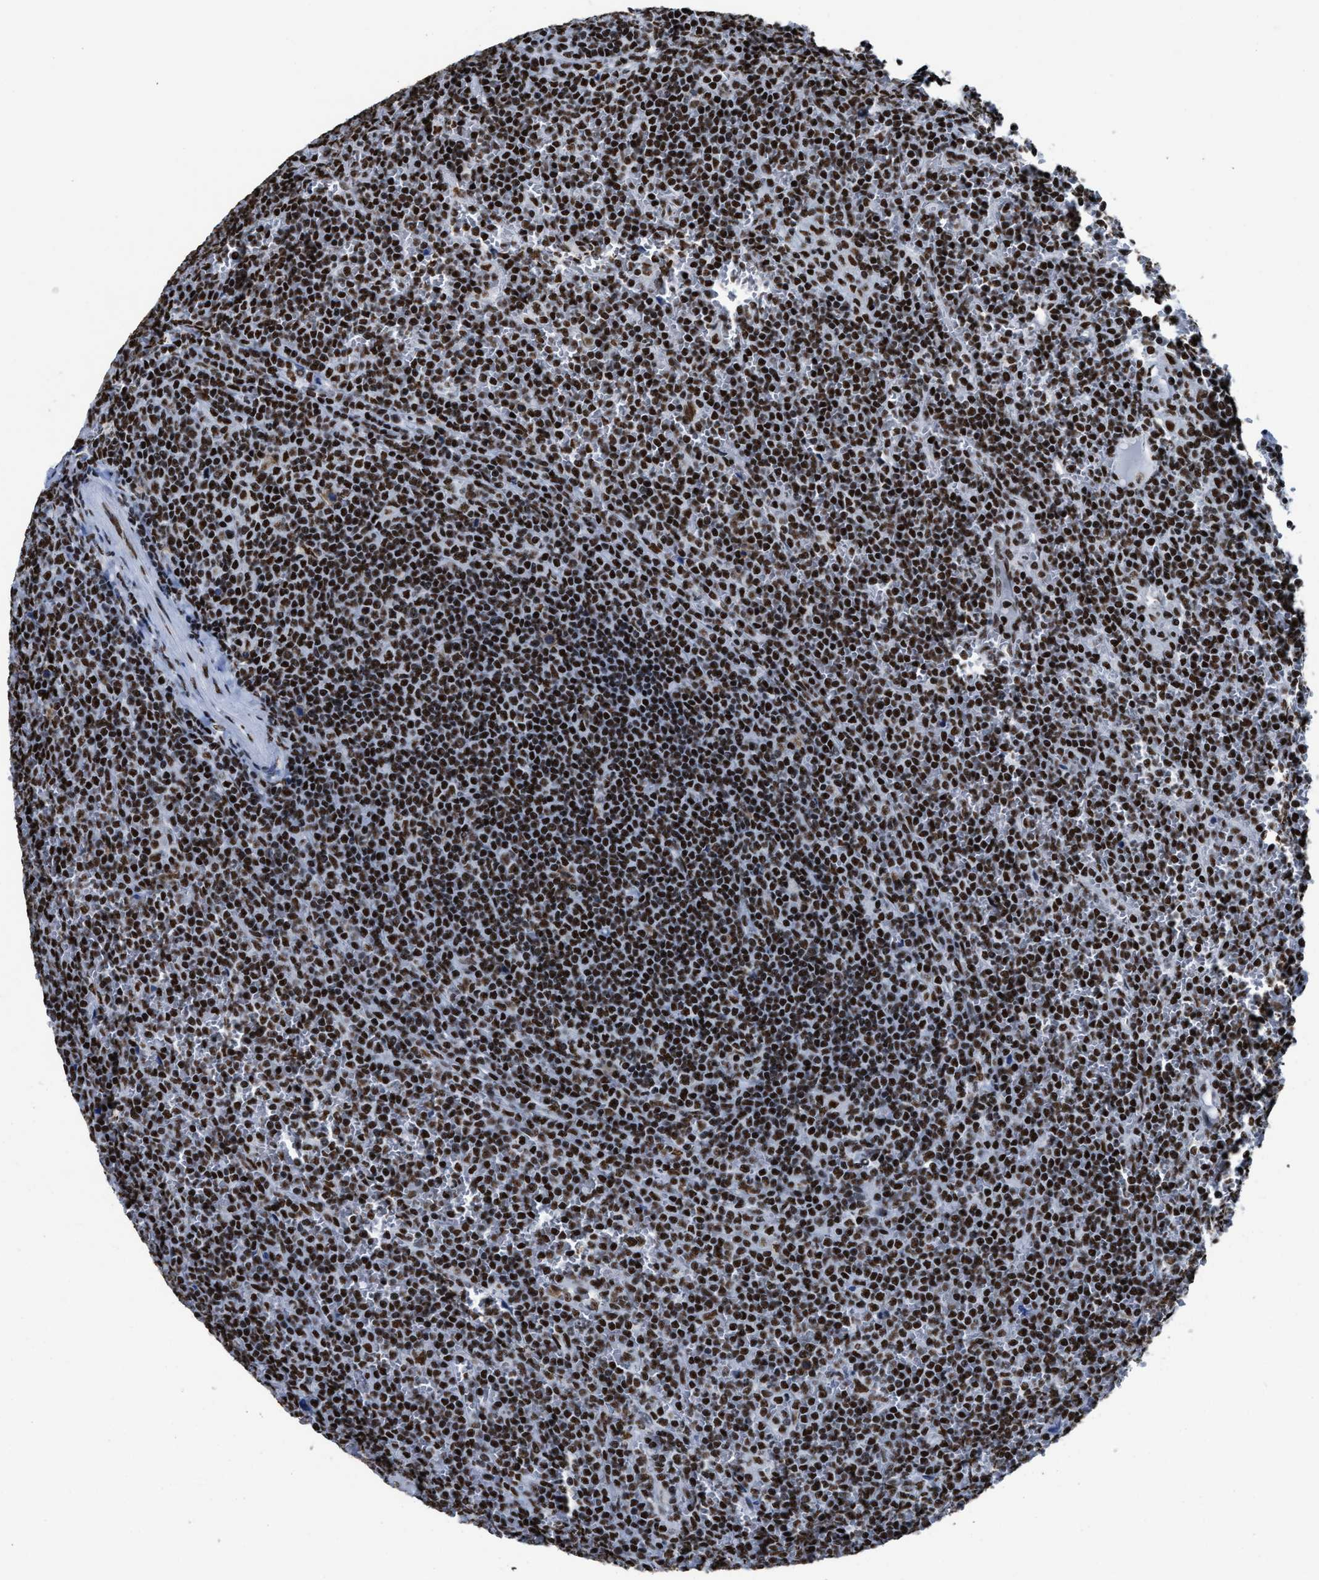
{"staining": {"intensity": "strong", "quantity": ">75%", "location": "nuclear"}, "tissue": "lymphoma", "cell_type": "Tumor cells", "image_type": "cancer", "snomed": [{"axis": "morphology", "description": "Malignant lymphoma, non-Hodgkin's type, Low grade"}, {"axis": "topography", "description": "Spleen"}], "caption": "Malignant lymphoma, non-Hodgkin's type (low-grade) tissue demonstrates strong nuclear expression in about >75% of tumor cells", "gene": "SMARCC2", "patient": {"sex": "female", "age": 19}}